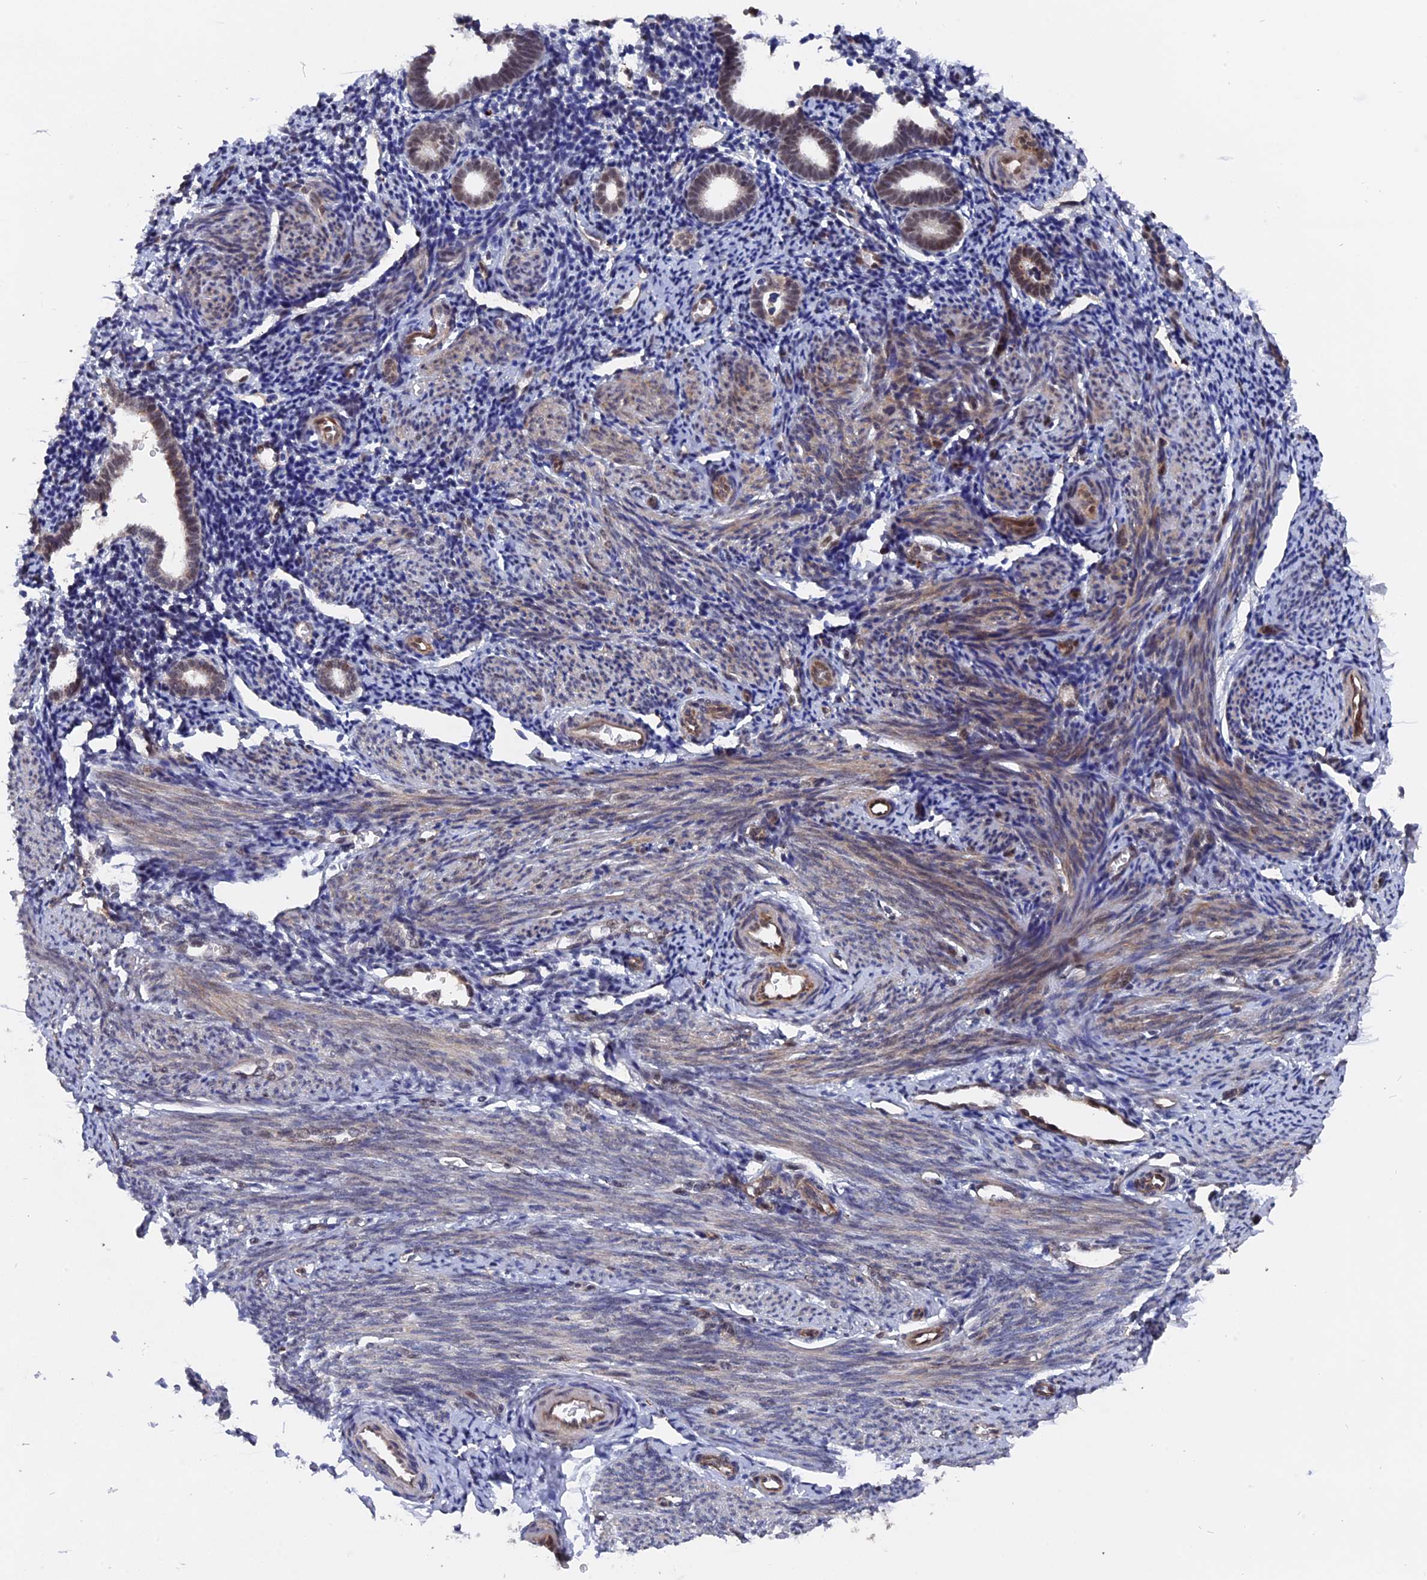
{"staining": {"intensity": "negative", "quantity": "none", "location": "none"}, "tissue": "endometrium", "cell_type": "Cells in endometrial stroma", "image_type": "normal", "snomed": [{"axis": "morphology", "description": "Normal tissue, NOS"}, {"axis": "topography", "description": "Endometrium"}], "caption": "Immunohistochemistry micrograph of benign endometrium stained for a protein (brown), which shows no staining in cells in endometrial stroma.", "gene": "NOSIP", "patient": {"sex": "female", "age": 56}}